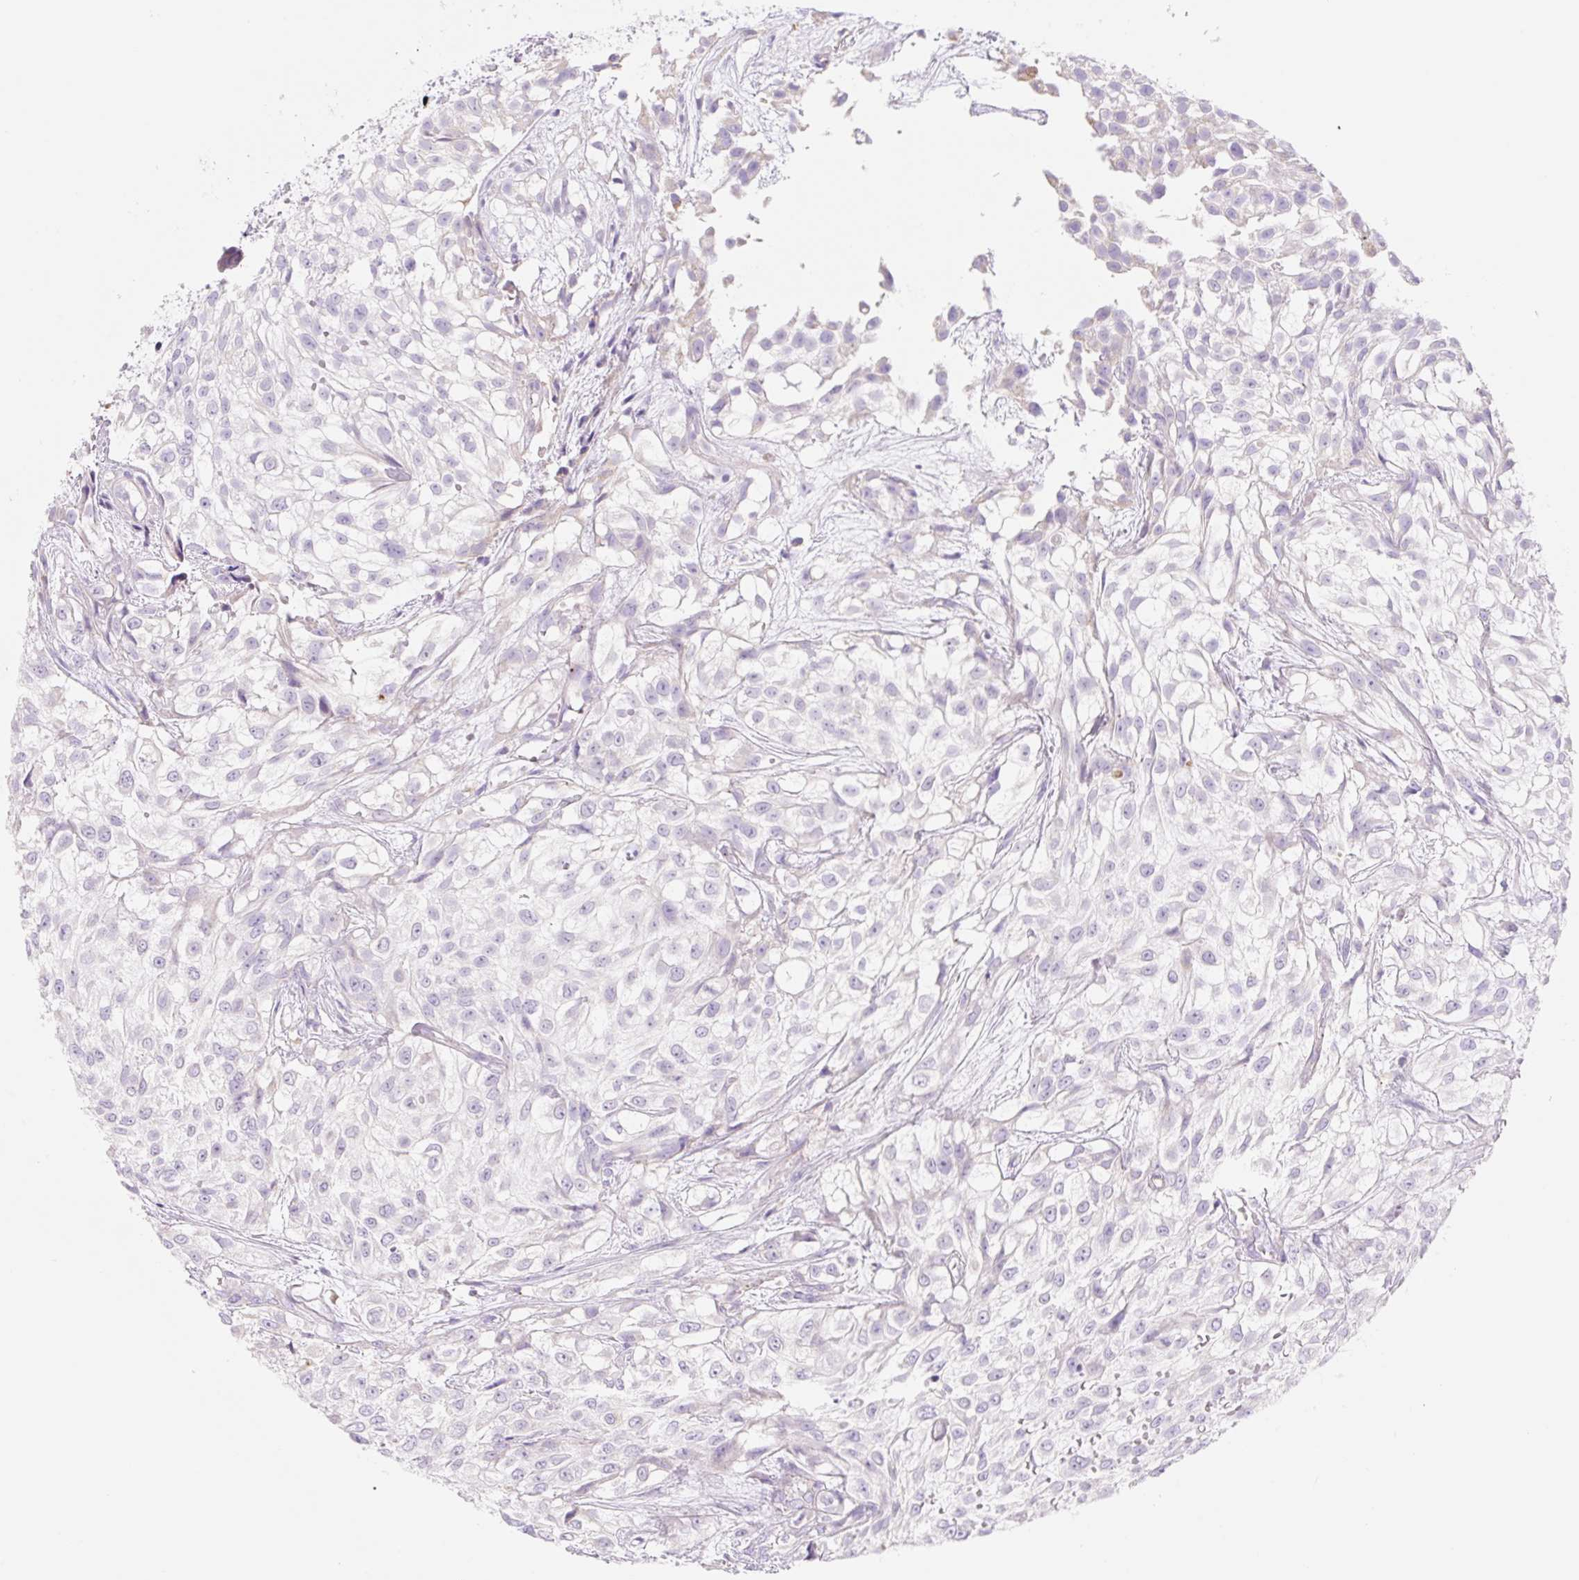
{"staining": {"intensity": "negative", "quantity": "none", "location": "none"}, "tissue": "urothelial cancer", "cell_type": "Tumor cells", "image_type": "cancer", "snomed": [{"axis": "morphology", "description": "Urothelial carcinoma, High grade"}, {"axis": "topography", "description": "Urinary bladder"}], "caption": "High magnification brightfield microscopy of high-grade urothelial carcinoma stained with DAB (3,3'-diaminobenzidine) (brown) and counterstained with hematoxylin (blue): tumor cells show no significant expression. The staining is performed using DAB (3,3'-diaminobenzidine) brown chromogen with nuclei counter-stained in using hematoxylin.", "gene": "CLEC3A", "patient": {"sex": "male", "age": 56}}